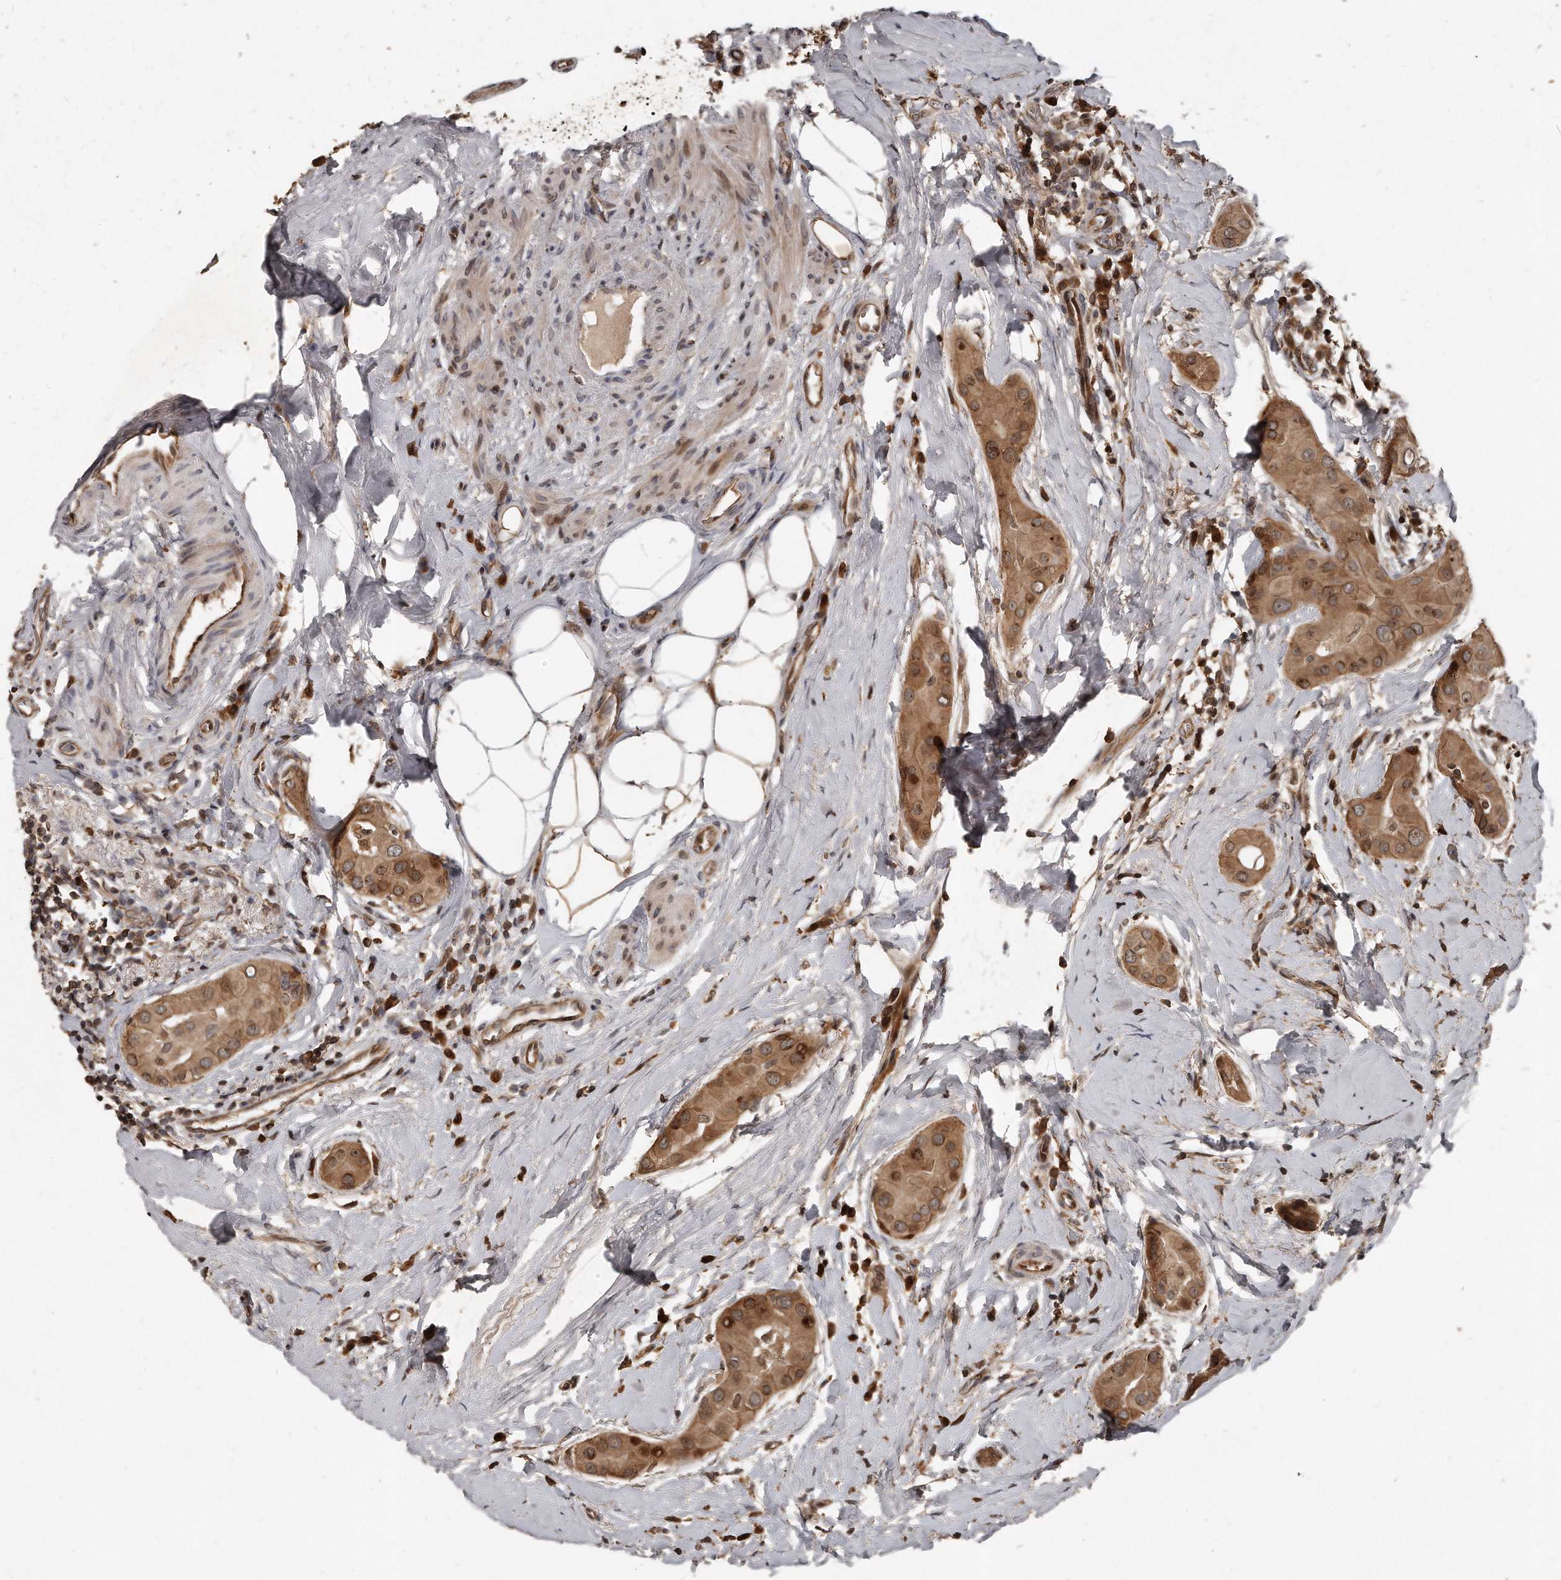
{"staining": {"intensity": "moderate", "quantity": ">75%", "location": "cytoplasmic/membranous,nuclear"}, "tissue": "thyroid cancer", "cell_type": "Tumor cells", "image_type": "cancer", "snomed": [{"axis": "morphology", "description": "Papillary adenocarcinoma, NOS"}, {"axis": "topography", "description": "Thyroid gland"}], "caption": "Immunohistochemical staining of human thyroid cancer (papillary adenocarcinoma) exhibits medium levels of moderate cytoplasmic/membranous and nuclear protein expression in about >75% of tumor cells.", "gene": "GCH1", "patient": {"sex": "male", "age": 33}}